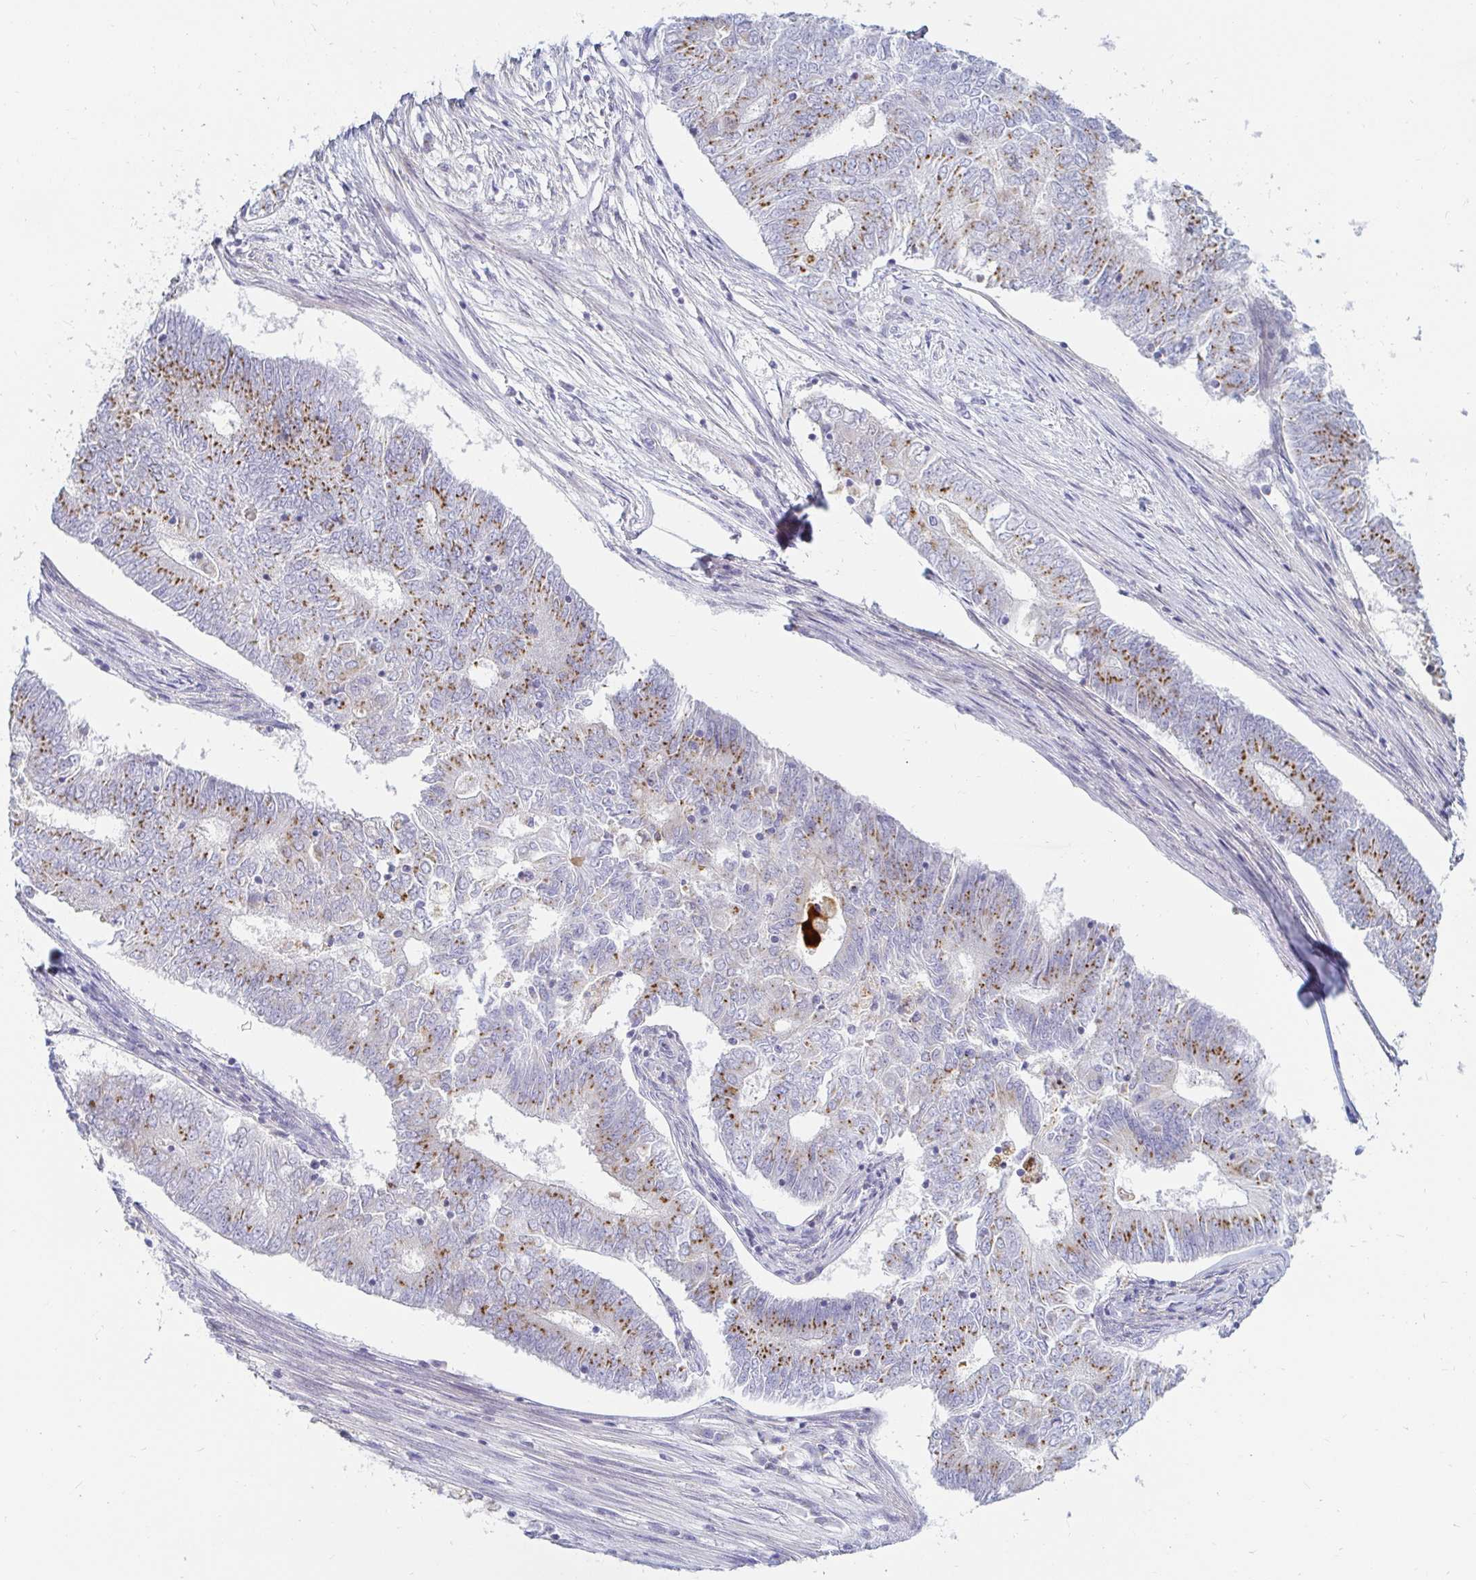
{"staining": {"intensity": "moderate", "quantity": ">75%", "location": "cytoplasmic/membranous"}, "tissue": "endometrial cancer", "cell_type": "Tumor cells", "image_type": "cancer", "snomed": [{"axis": "morphology", "description": "Adenocarcinoma, NOS"}, {"axis": "topography", "description": "Endometrium"}], "caption": "Immunohistochemical staining of human adenocarcinoma (endometrial) reveals medium levels of moderate cytoplasmic/membranous protein staining in approximately >75% of tumor cells. (DAB = brown stain, brightfield microscopy at high magnification).", "gene": "OR51D1", "patient": {"sex": "female", "age": 62}}